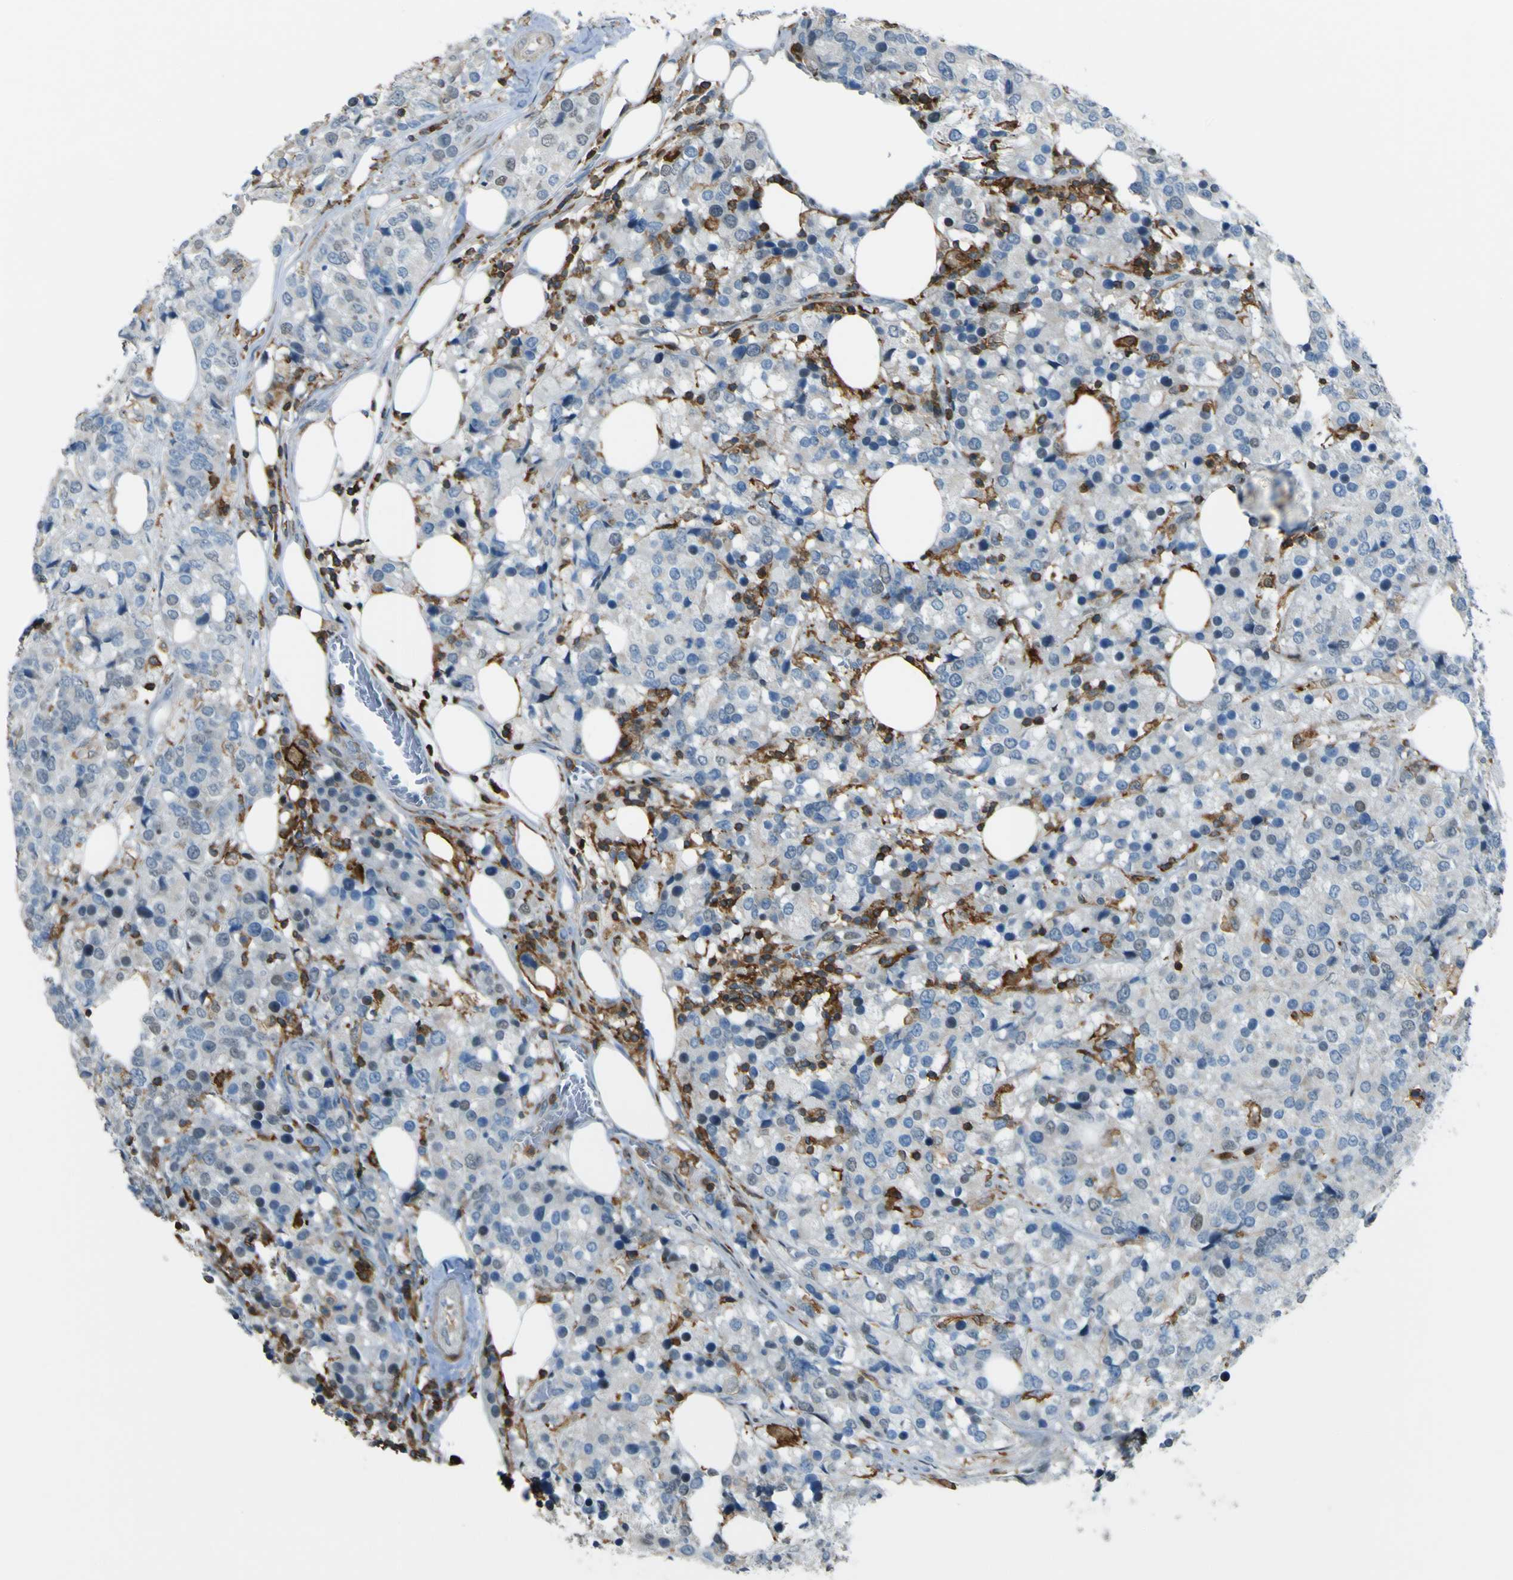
{"staining": {"intensity": "weak", "quantity": "<25%", "location": "nuclear"}, "tissue": "breast cancer", "cell_type": "Tumor cells", "image_type": "cancer", "snomed": [{"axis": "morphology", "description": "Lobular carcinoma"}, {"axis": "topography", "description": "Breast"}], "caption": "An immunohistochemistry photomicrograph of breast cancer (lobular carcinoma) is shown. There is no staining in tumor cells of breast cancer (lobular carcinoma). (DAB immunohistochemistry (IHC) visualized using brightfield microscopy, high magnification).", "gene": "PCDHB5", "patient": {"sex": "female", "age": 59}}